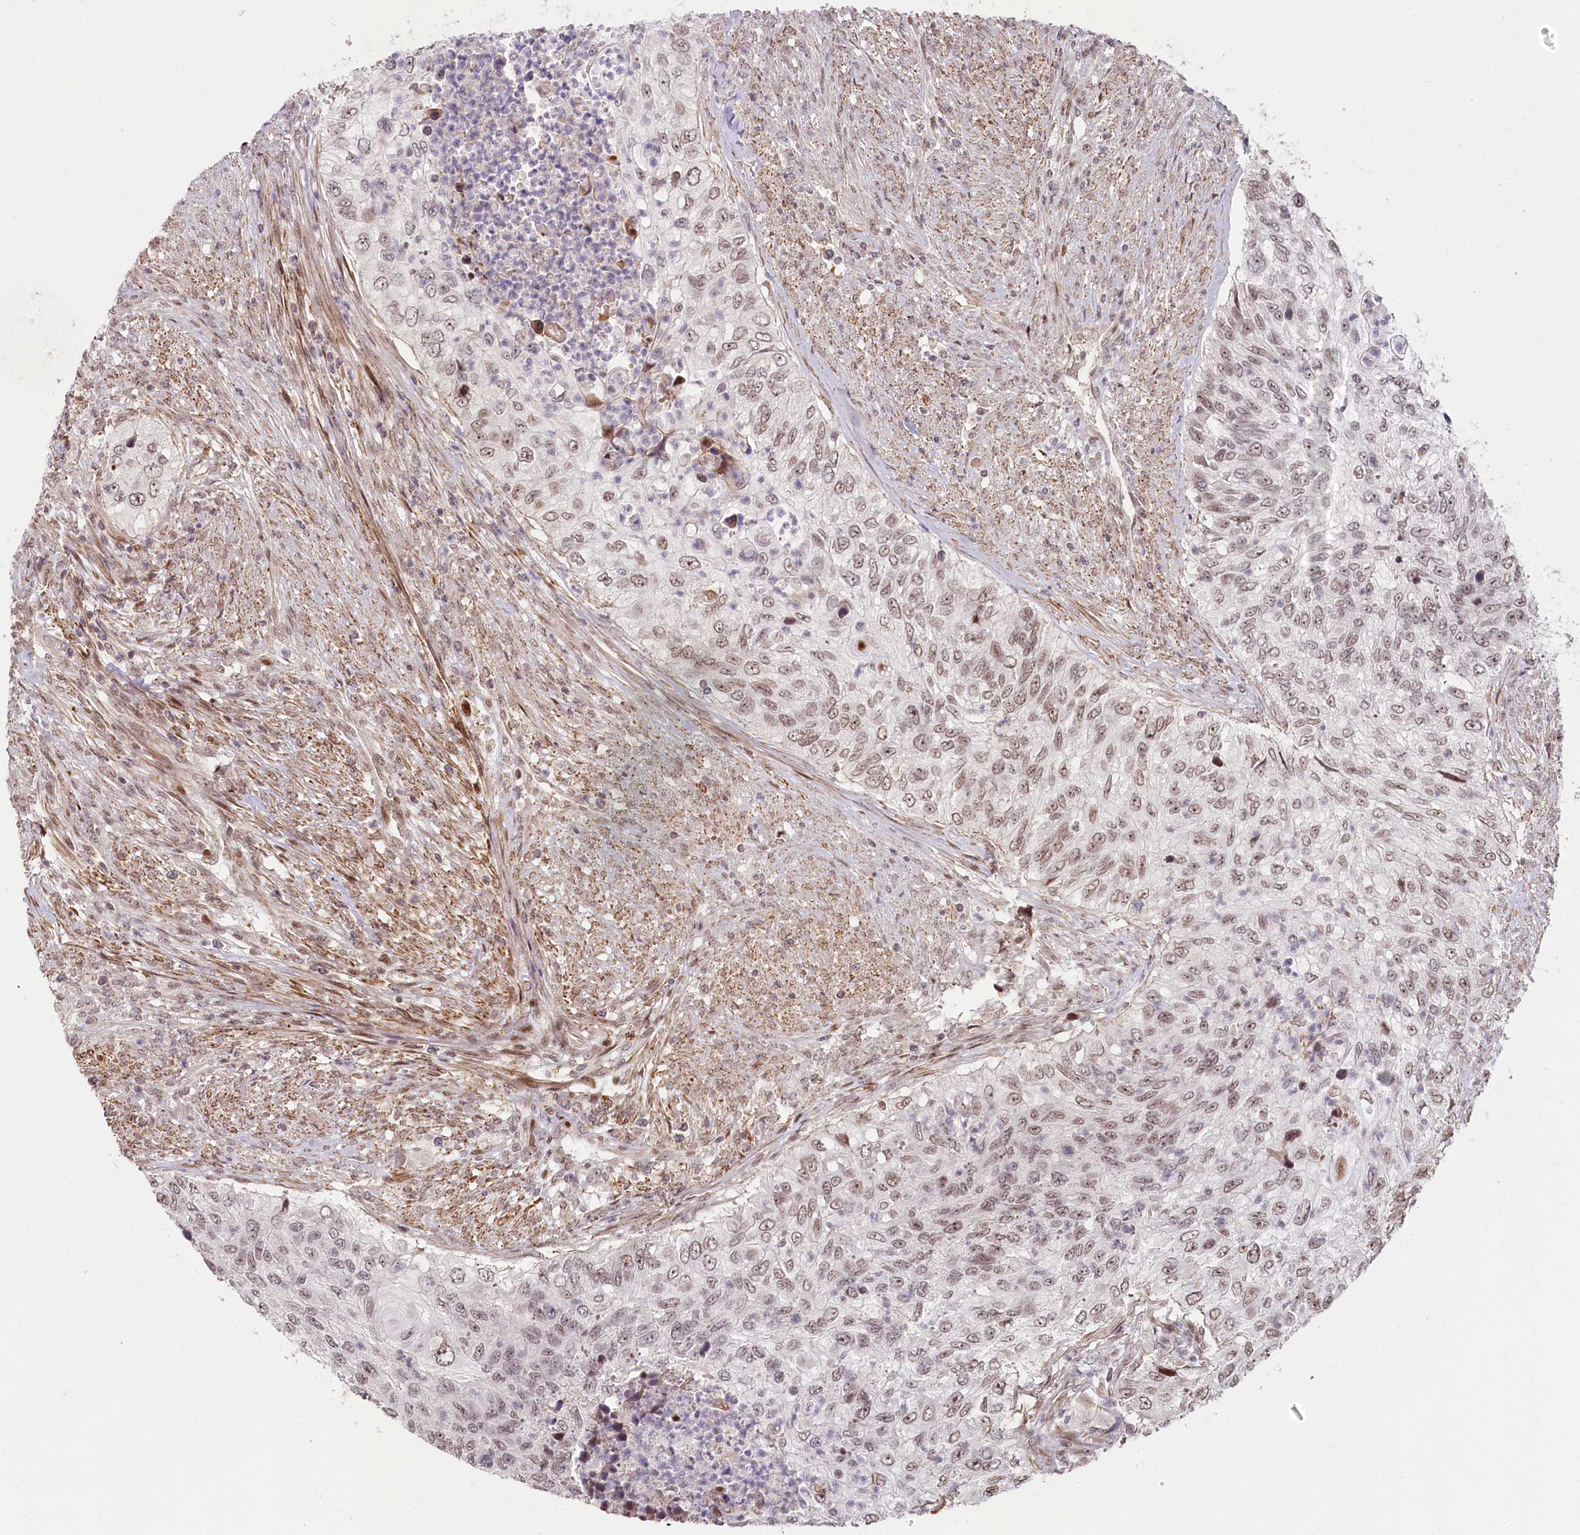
{"staining": {"intensity": "moderate", "quantity": "<25%", "location": "nuclear"}, "tissue": "urothelial cancer", "cell_type": "Tumor cells", "image_type": "cancer", "snomed": [{"axis": "morphology", "description": "Urothelial carcinoma, High grade"}, {"axis": "topography", "description": "Urinary bladder"}], "caption": "Urothelial cancer stained with a brown dye displays moderate nuclear positive positivity in about <25% of tumor cells.", "gene": "FAM204A", "patient": {"sex": "female", "age": 60}}